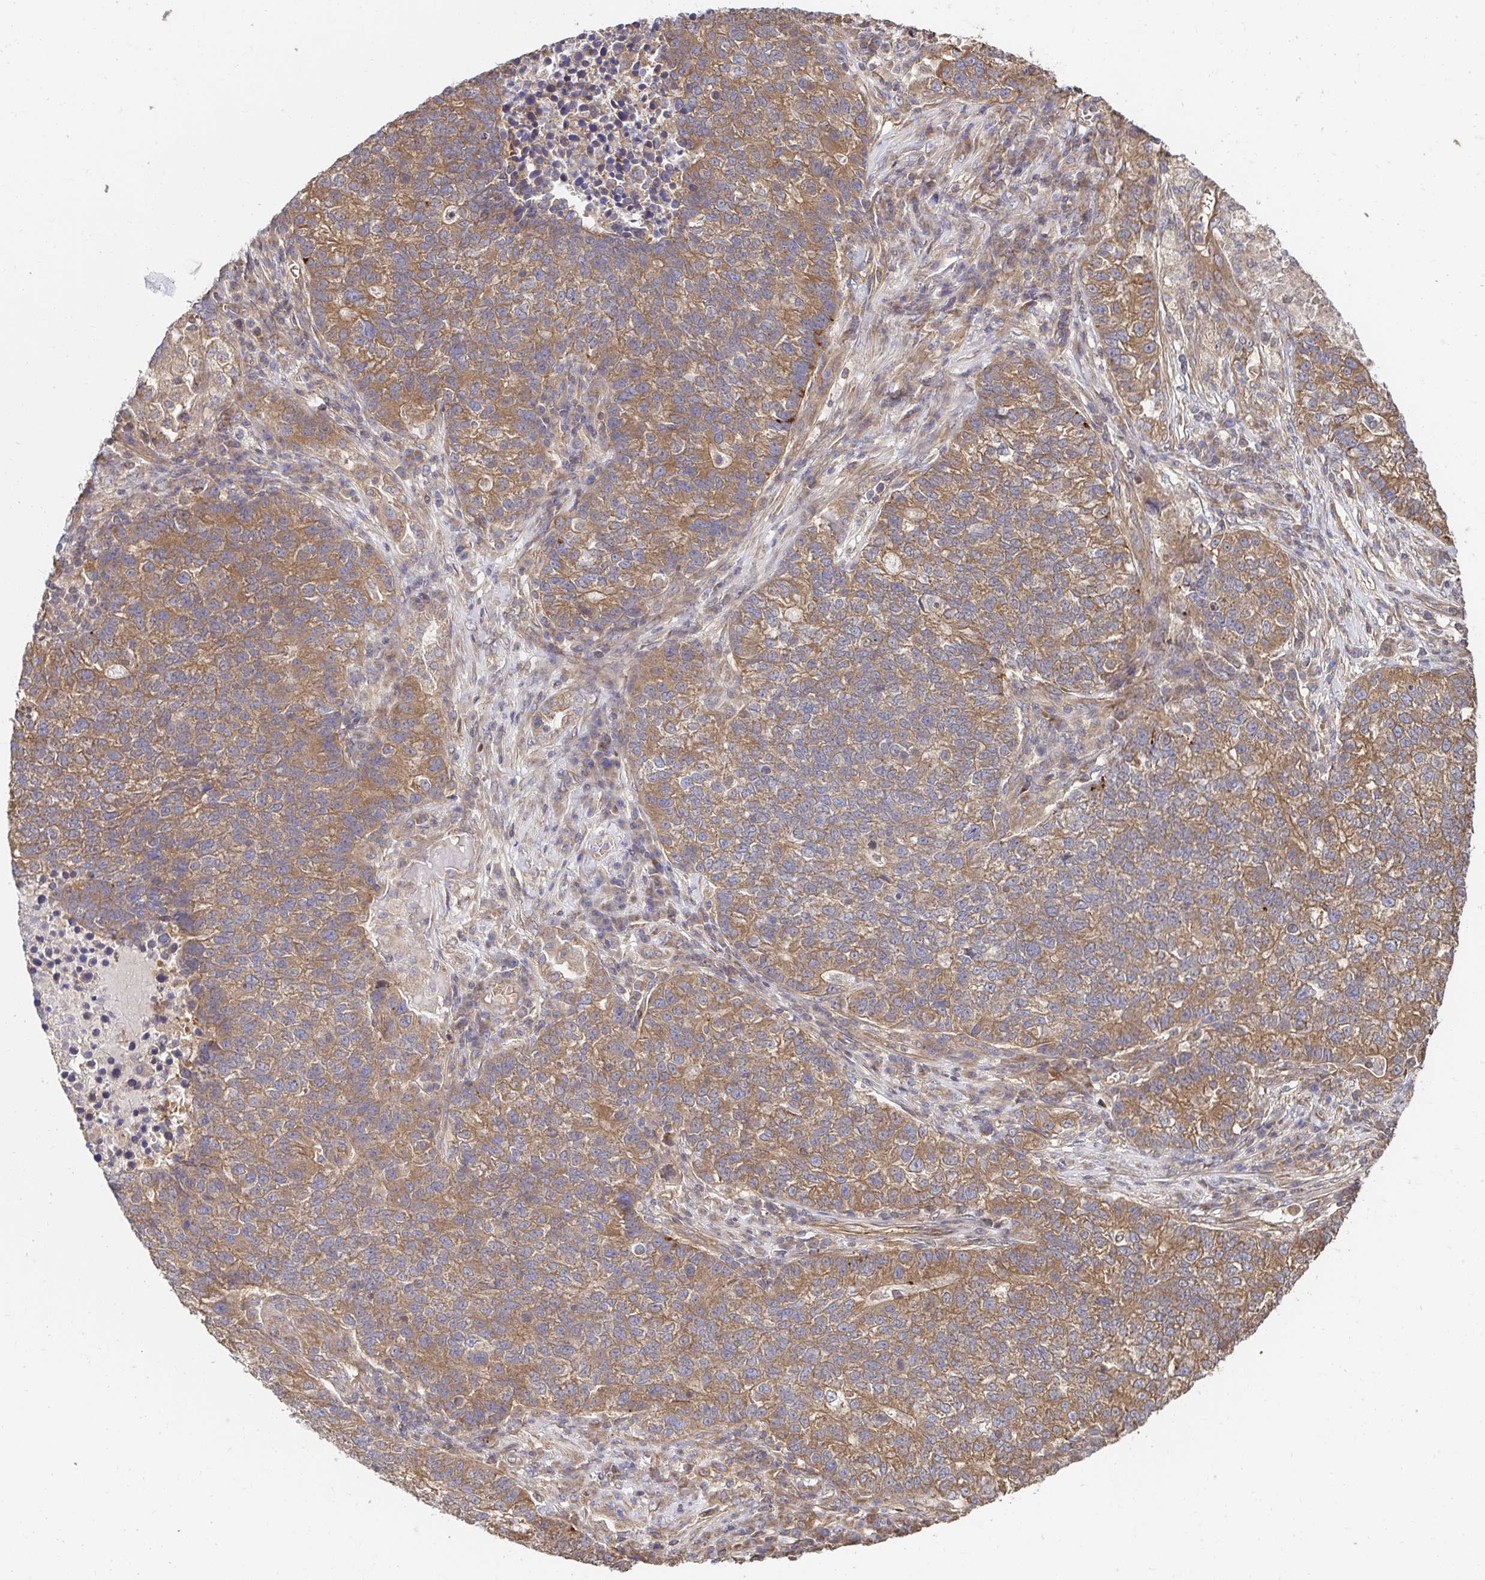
{"staining": {"intensity": "moderate", "quantity": ">75%", "location": "cytoplasmic/membranous"}, "tissue": "lung cancer", "cell_type": "Tumor cells", "image_type": "cancer", "snomed": [{"axis": "morphology", "description": "Adenocarcinoma, NOS"}, {"axis": "topography", "description": "Lung"}], "caption": "Immunohistochemistry (IHC) of human lung adenocarcinoma exhibits medium levels of moderate cytoplasmic/membranous staining in approximately >75% of tumor cells. (DAB IHC with brightfield microscopy, high magnification).", "gene": "APBB1", "patient": {"sex": "male", "age": 57}}